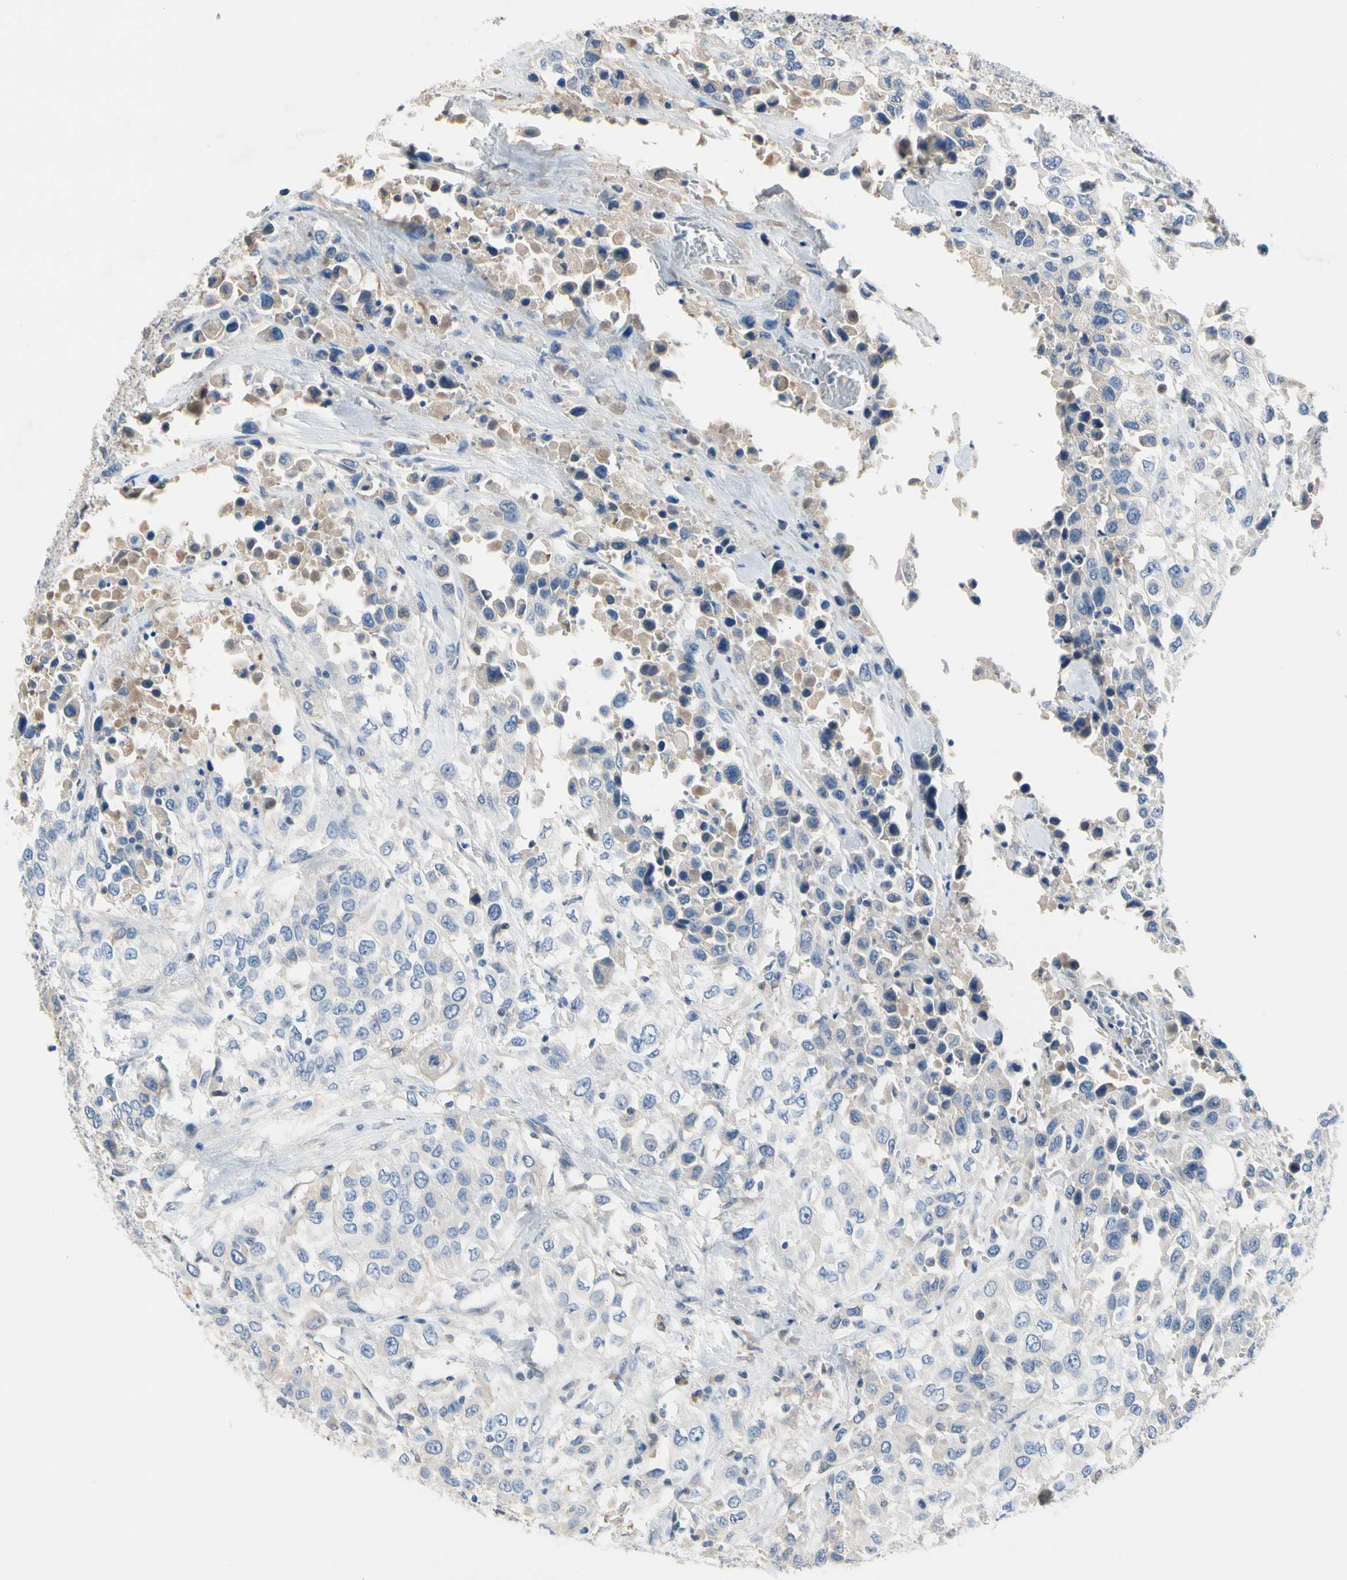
{"staining": {"intensity": "weak", "quantity": "25%-75%", "location": "cytoplasmic/membranous"}, "tissue": "urothelial cancer", "cell_type": "Tumor cells", "image_type": "cancer", "snomed": [{"axis": "morphology", "description": "Urothelial carcinoma, High grade"}, {"axis": "topography", "description": "Urinary bladder"}], "caption": "Protein staining demonstrates weak cytoplasmic/membranous positivity in approximately 25%-75% of tumor cells in urothelial cancer.", "gene": "ECRG4", "patient": {"sex": "female", "age": 80}}